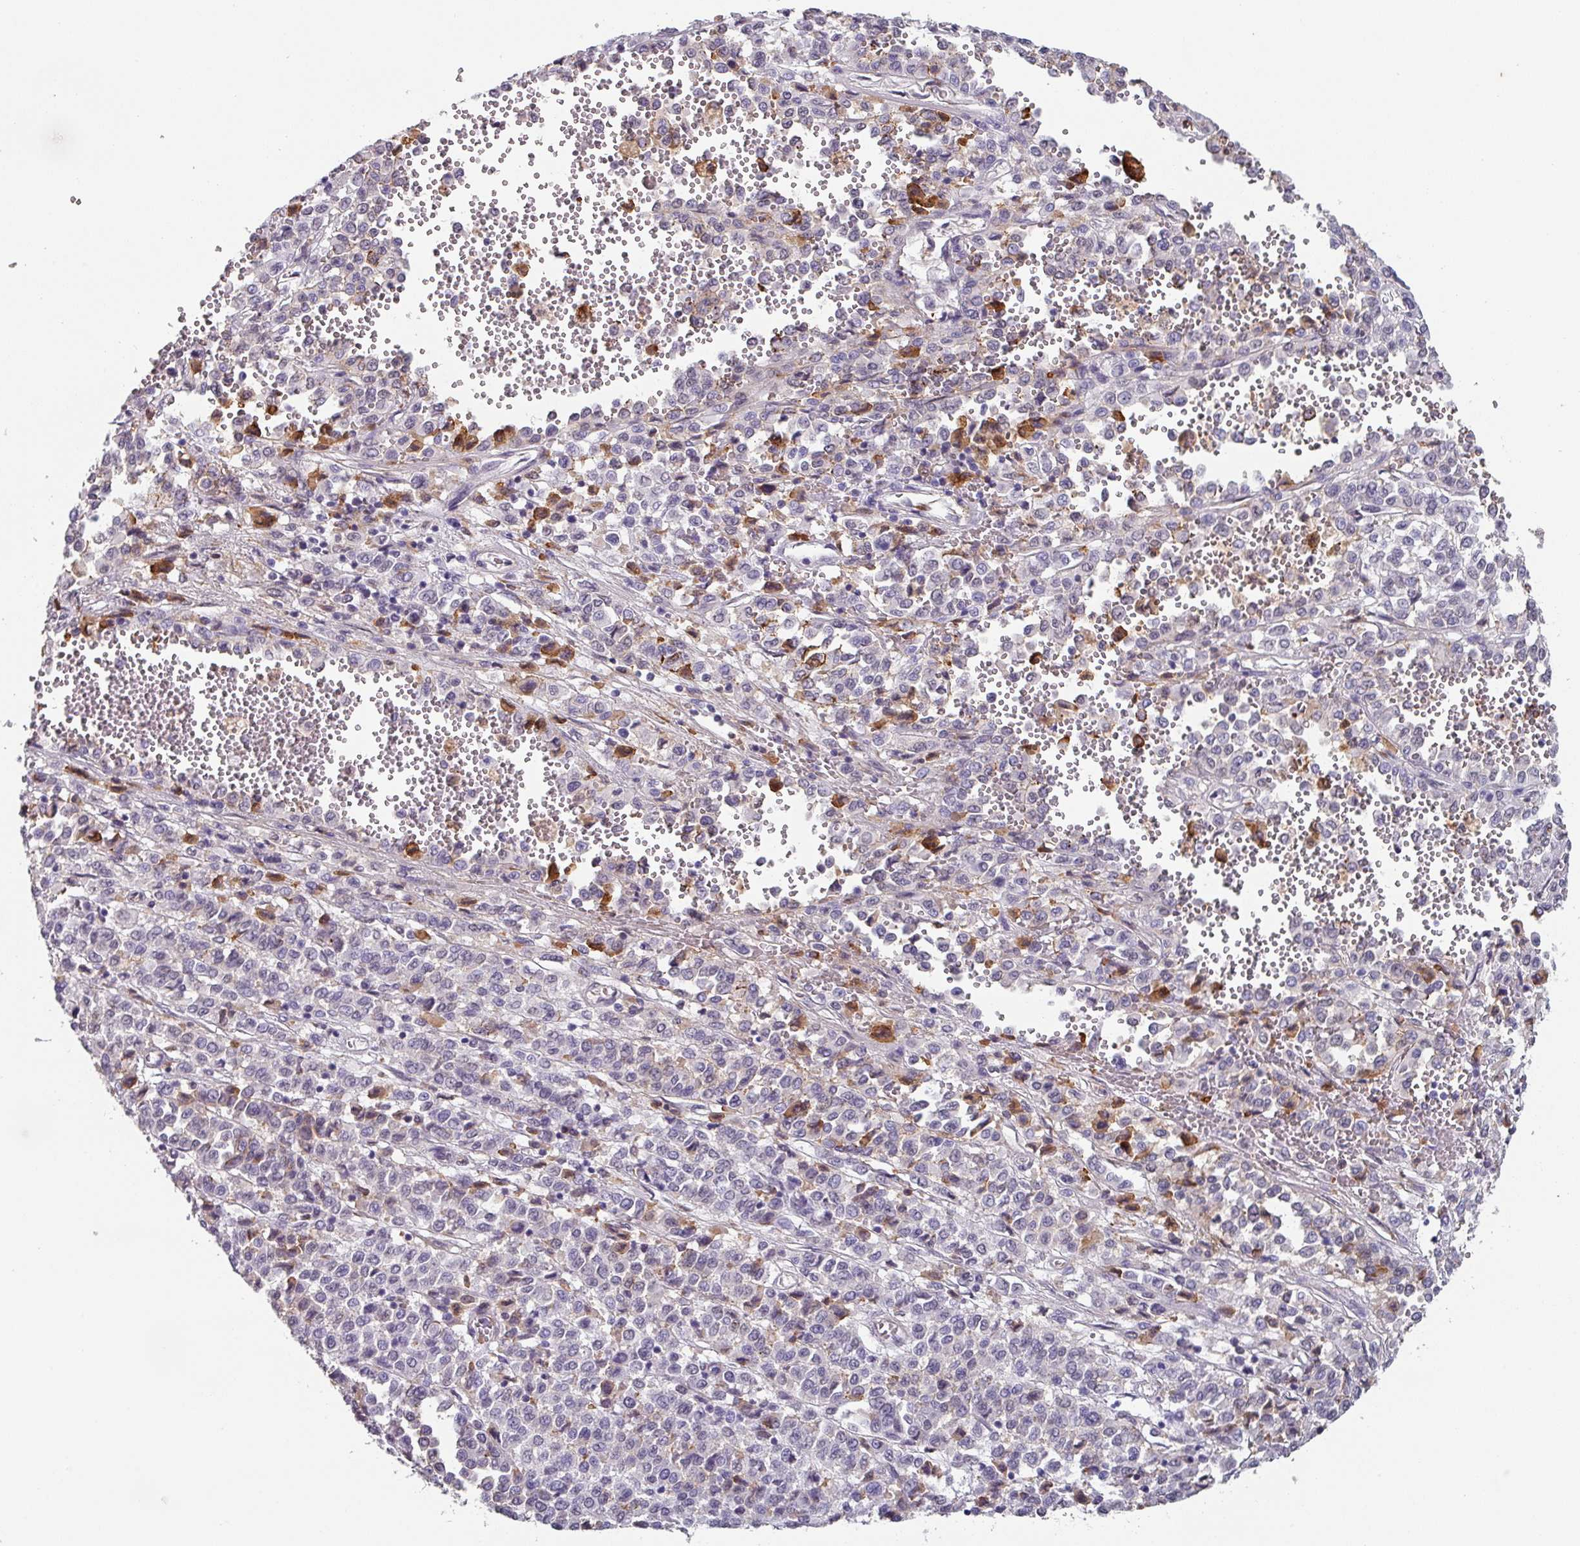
{"staining": {"intensity": "negative", "quantity": "none", "location": "none"}, "tissue": "melanoma", "cell_type": "Tumor cells", "image_type": "cancer", "snomed": [{"axis": "morphology", "description": "Malignant melanoma, Metastatic site"}, {"axis": "topography", "description": "Pancreas"}], "caption": "The immunohistochemistry histopathology image has no significant staining in tumor cells of melanoma tissue.", "gene": "C1QB", "patient": {"sex": "female", "age": 30}}